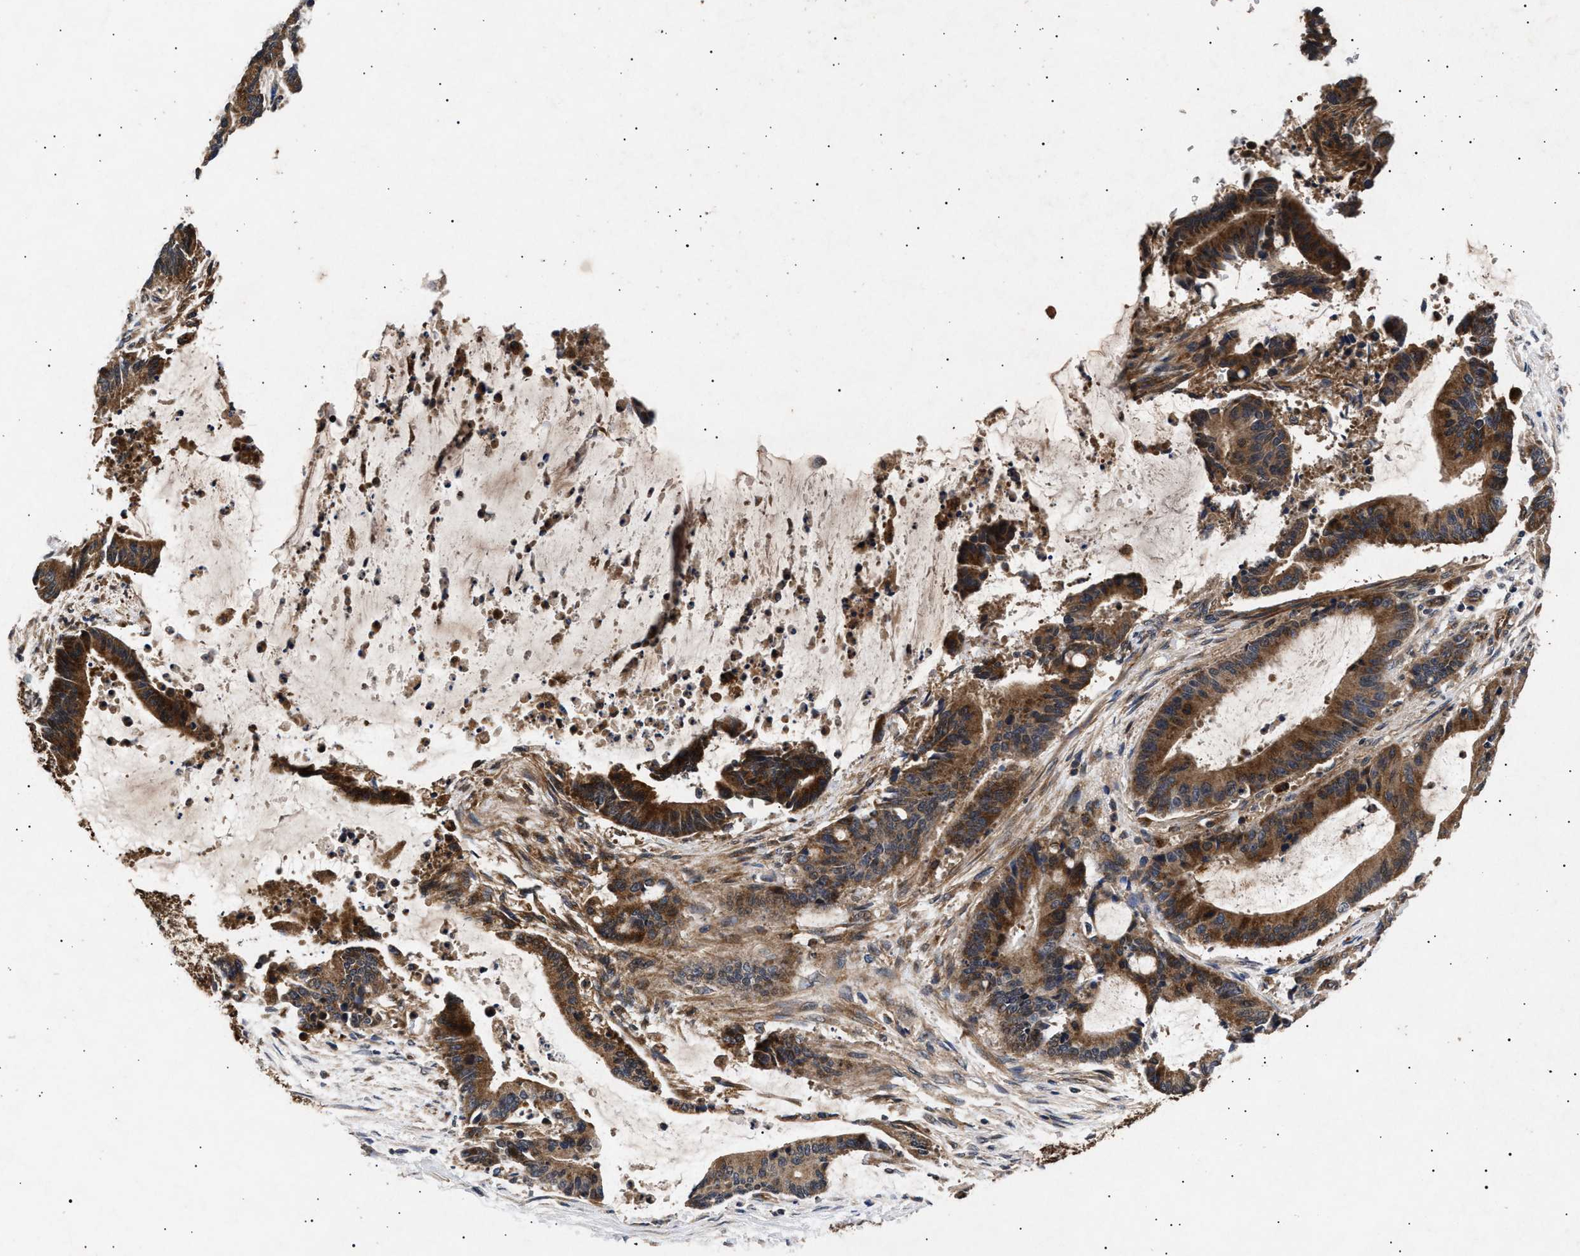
{"staining": {"intensity": "strong", "quantity": ">75%", "location": "cytoplasmic/membranous"}, "tissue": "liver cancer", "cell_type": "Tumor cells", "image_type": "cancer", "snomed": [{"axis": "morphology", "description": "Cholangiocarcinoma"}, {"axis": "topography", "description": "Liver"}], "caption": "Strong cytoplasmic/membranous protein positivity is present in about >75% of tumor cells in liver cholangiocarcinoma.", "gene": "ITGB5", "patient": {"sex": "female", "age": 73}}